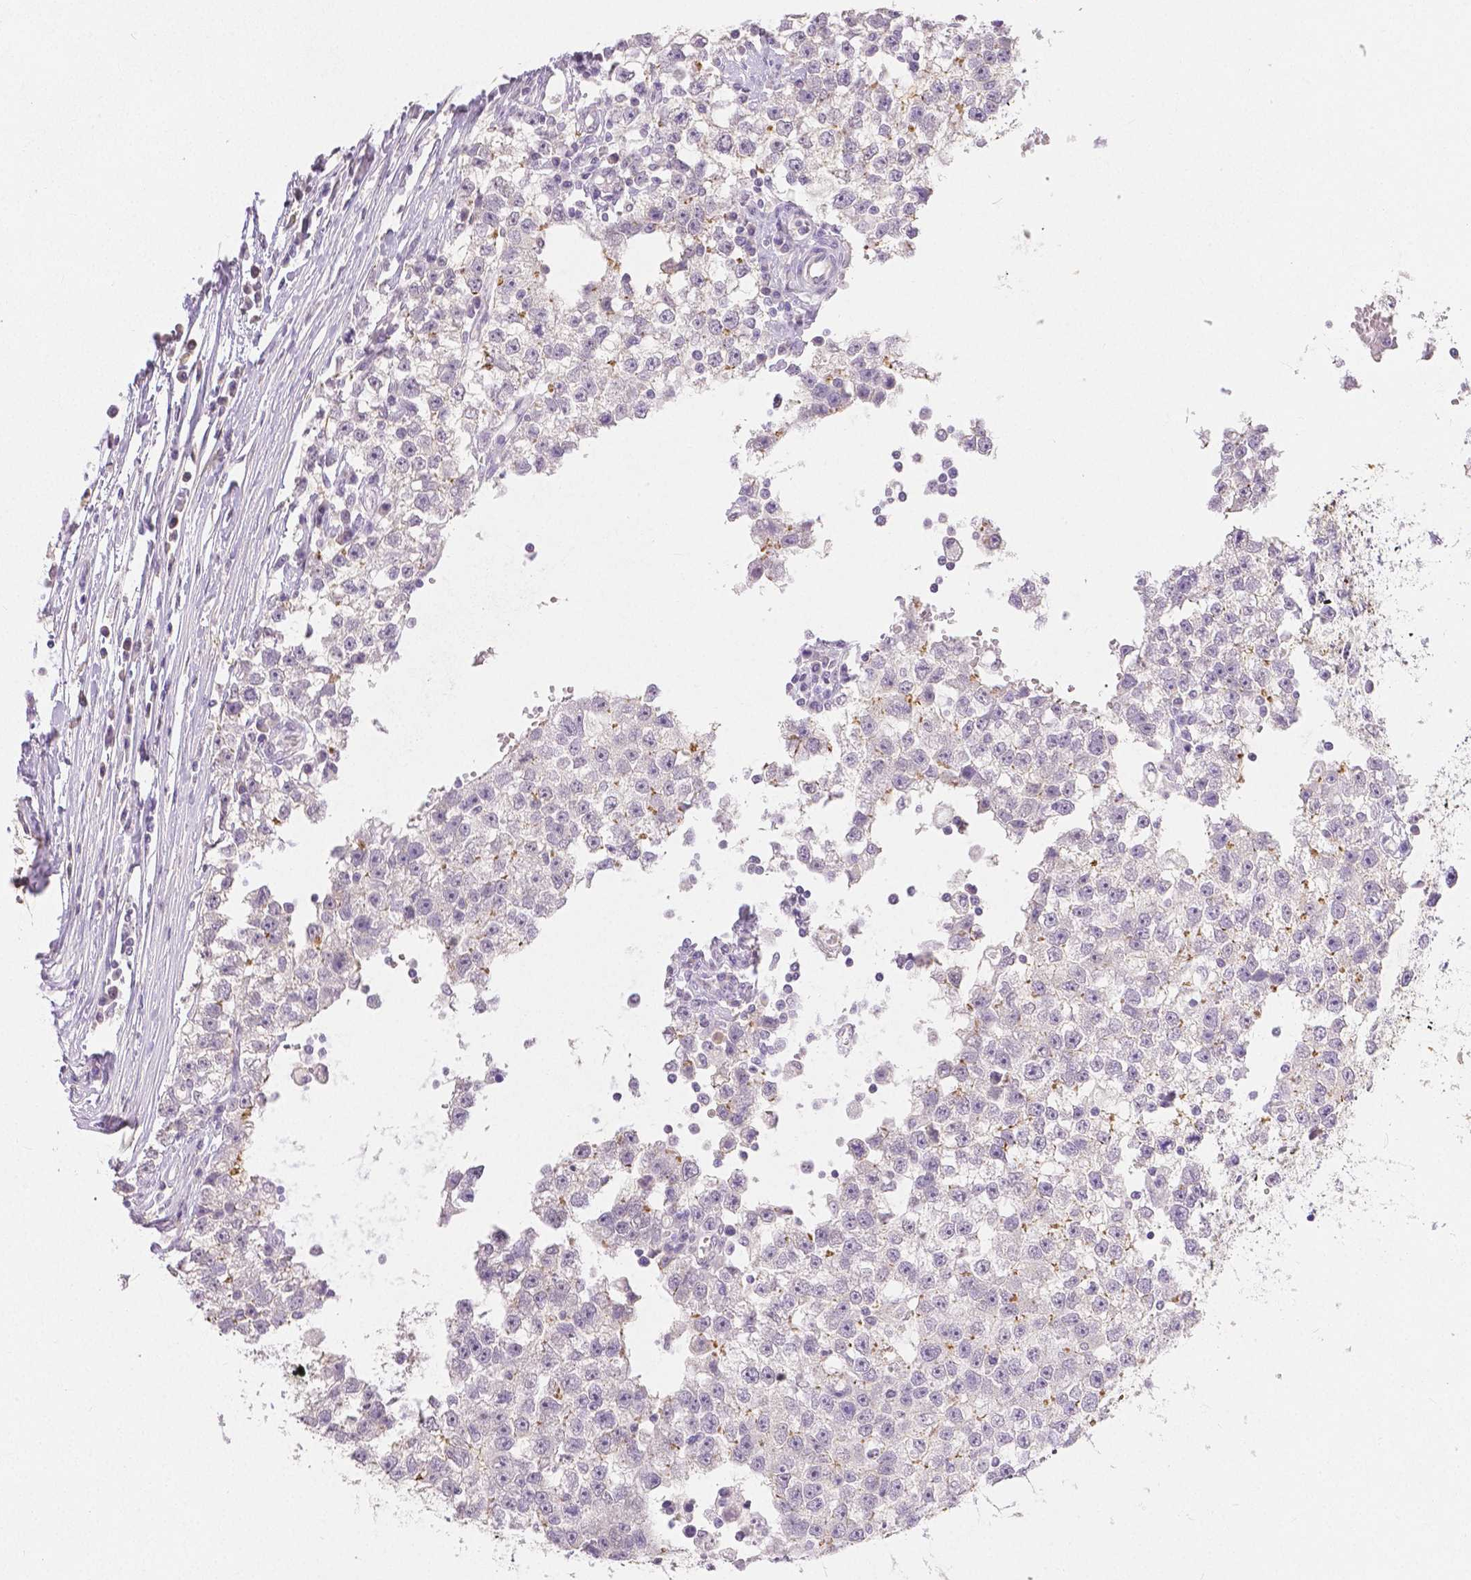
{"staining": {"intensity": "negative", "quantity": "none", "location": "none"}, "tissue": "testis cancer", "cell_type": "Tumor cells", "image_type": "cancer", "snomed": [{"axis": "morphology", "description": "Seminoma, NOS"}, {"axis": "topography", "description": "Testis"}], "caption": "An image of testis cancer (seminoma) stained for a protein demonstrates no brown staining in tumor cells.", "gene": "OCLN", "patient": {"sex": "male", "age": 34}}